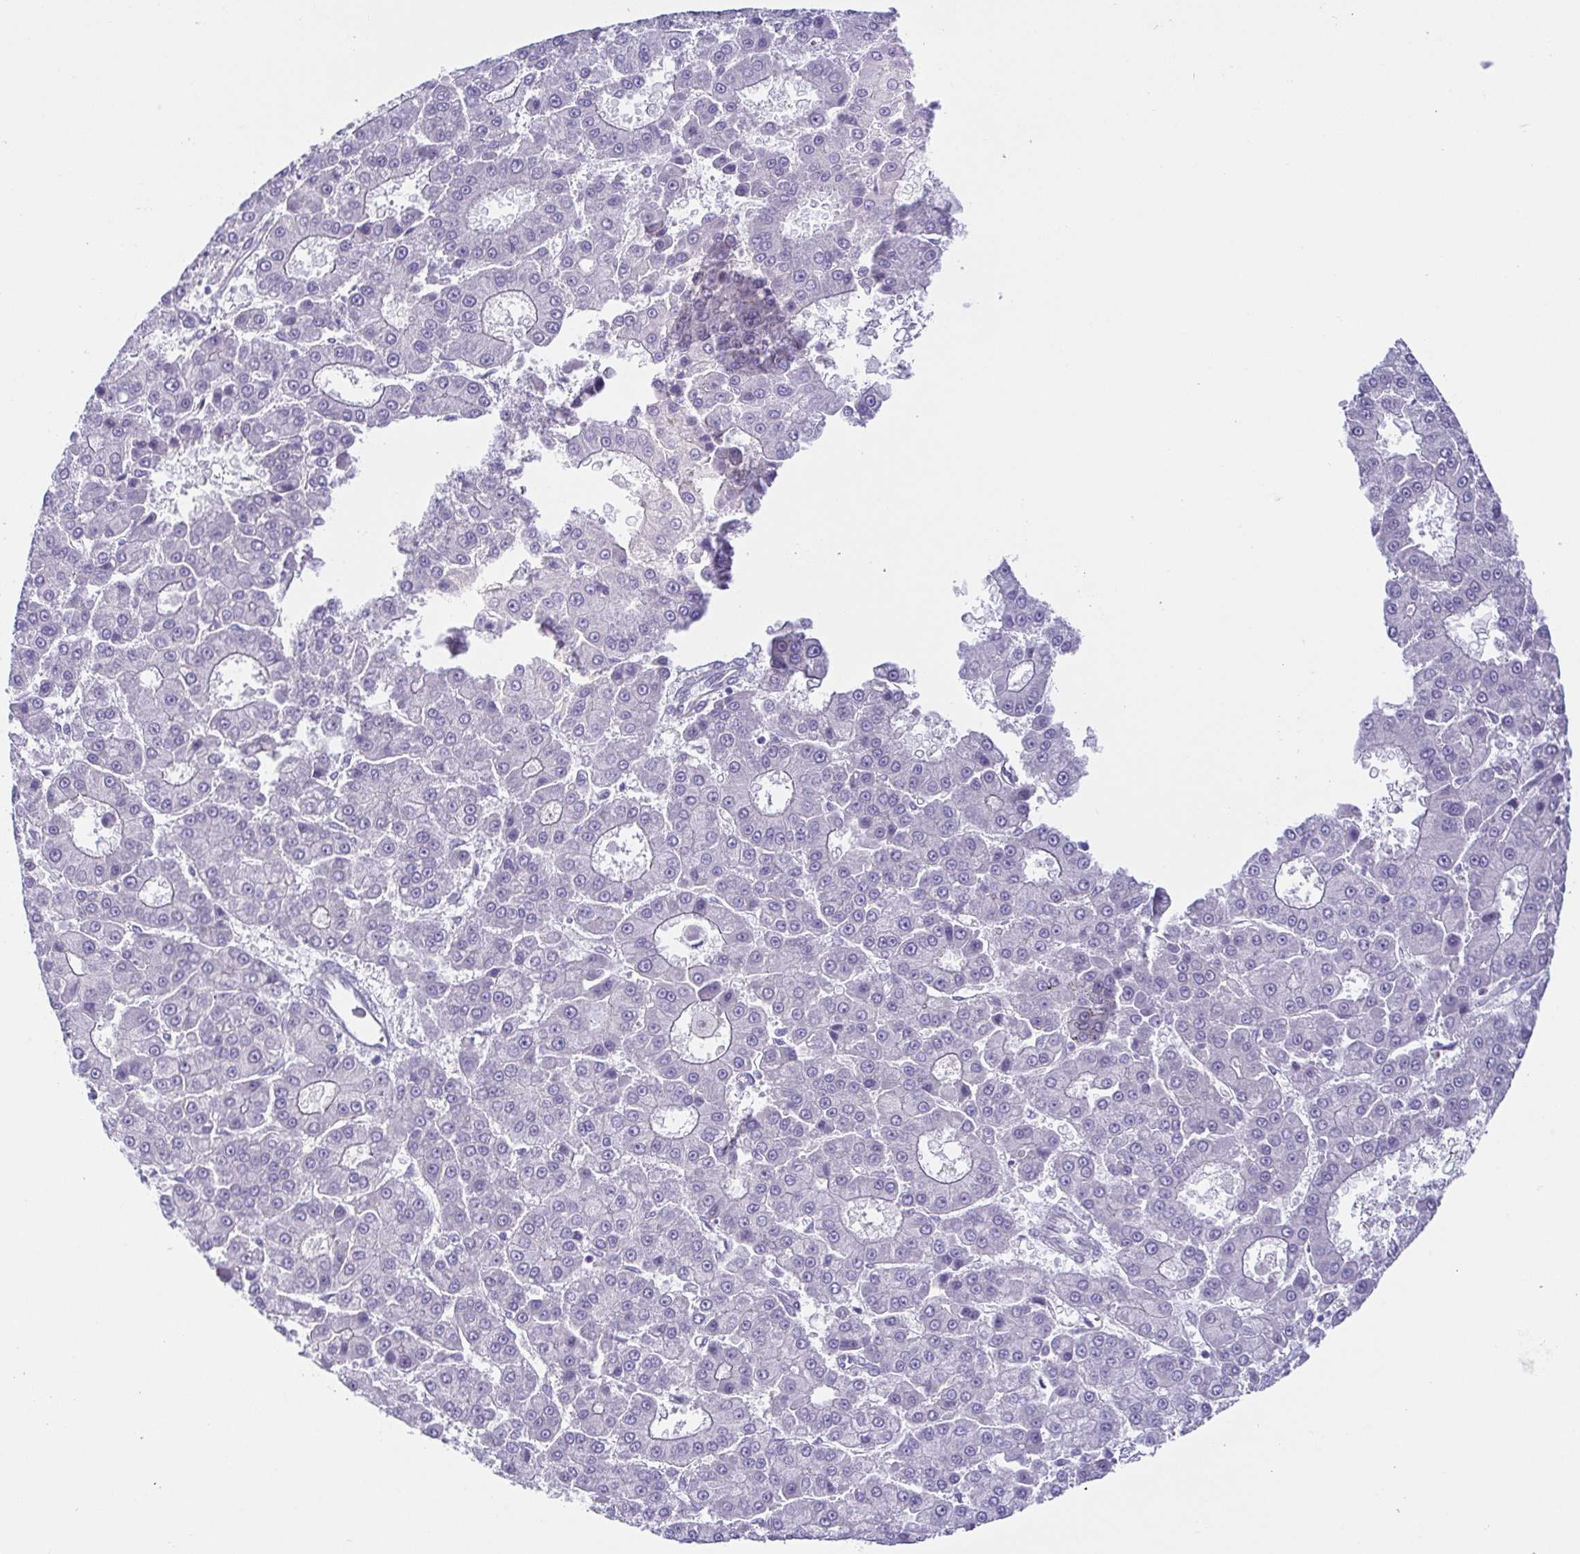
{"staining": {"intensity": "negative", "quantity": "none", "location": "none"}, "tissue": "liver cancer", "cell_type": "Tumor cells", "image_type": "cancer", "snomed": [{"axis": "morphology", "description": "Carcinoma, Hepatocellular, NOS"}, {"axis": "topography", "description": "Liver"}], "caption": "Tumor cells are negative for protein expression in human liver cancer.", "gene": "UBE2Q1", "patient": {"sex": "male", "age": 70}}